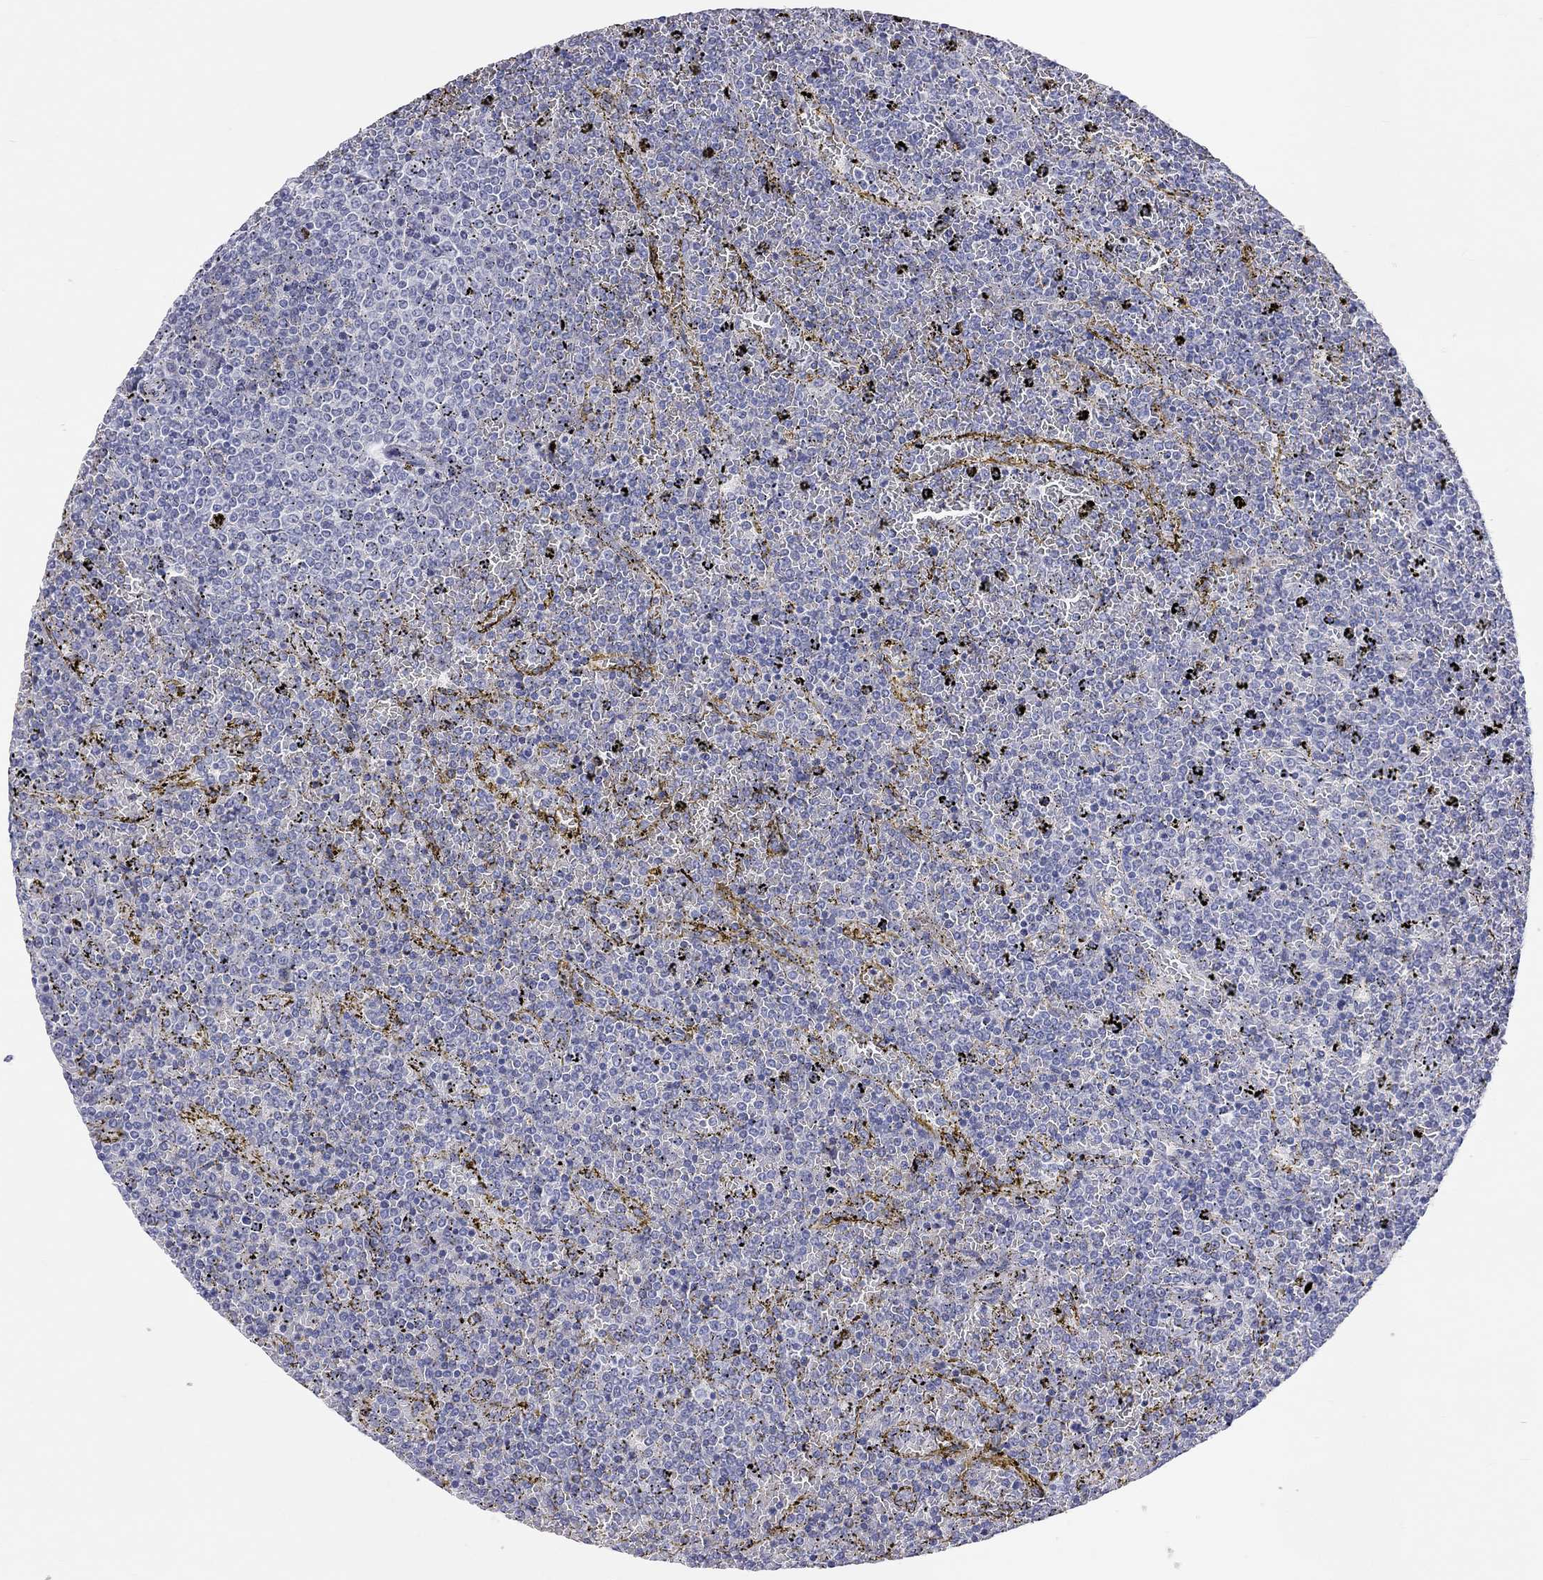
{"staining": {"intensity": "negative", "quantity": "none", "location": "none"}, "tissue": "lymphoma", "cell_type": "Tumor cells", "image_type": "cancer", "snomed": [{"axis": "morphology", "description": "Malignant lymphoma, non-Hodgkin's type, Low grade"}, {"axis": "topography", "description": "Spleen"}], "caption": "Immunohistochemistry (IHC) photomicrograph of human lymphoma stained for a protein (brown), which shows no positivity in tumor cells.", "gene": "ST7L", "patient": {"sex": "female", "age": 77}}